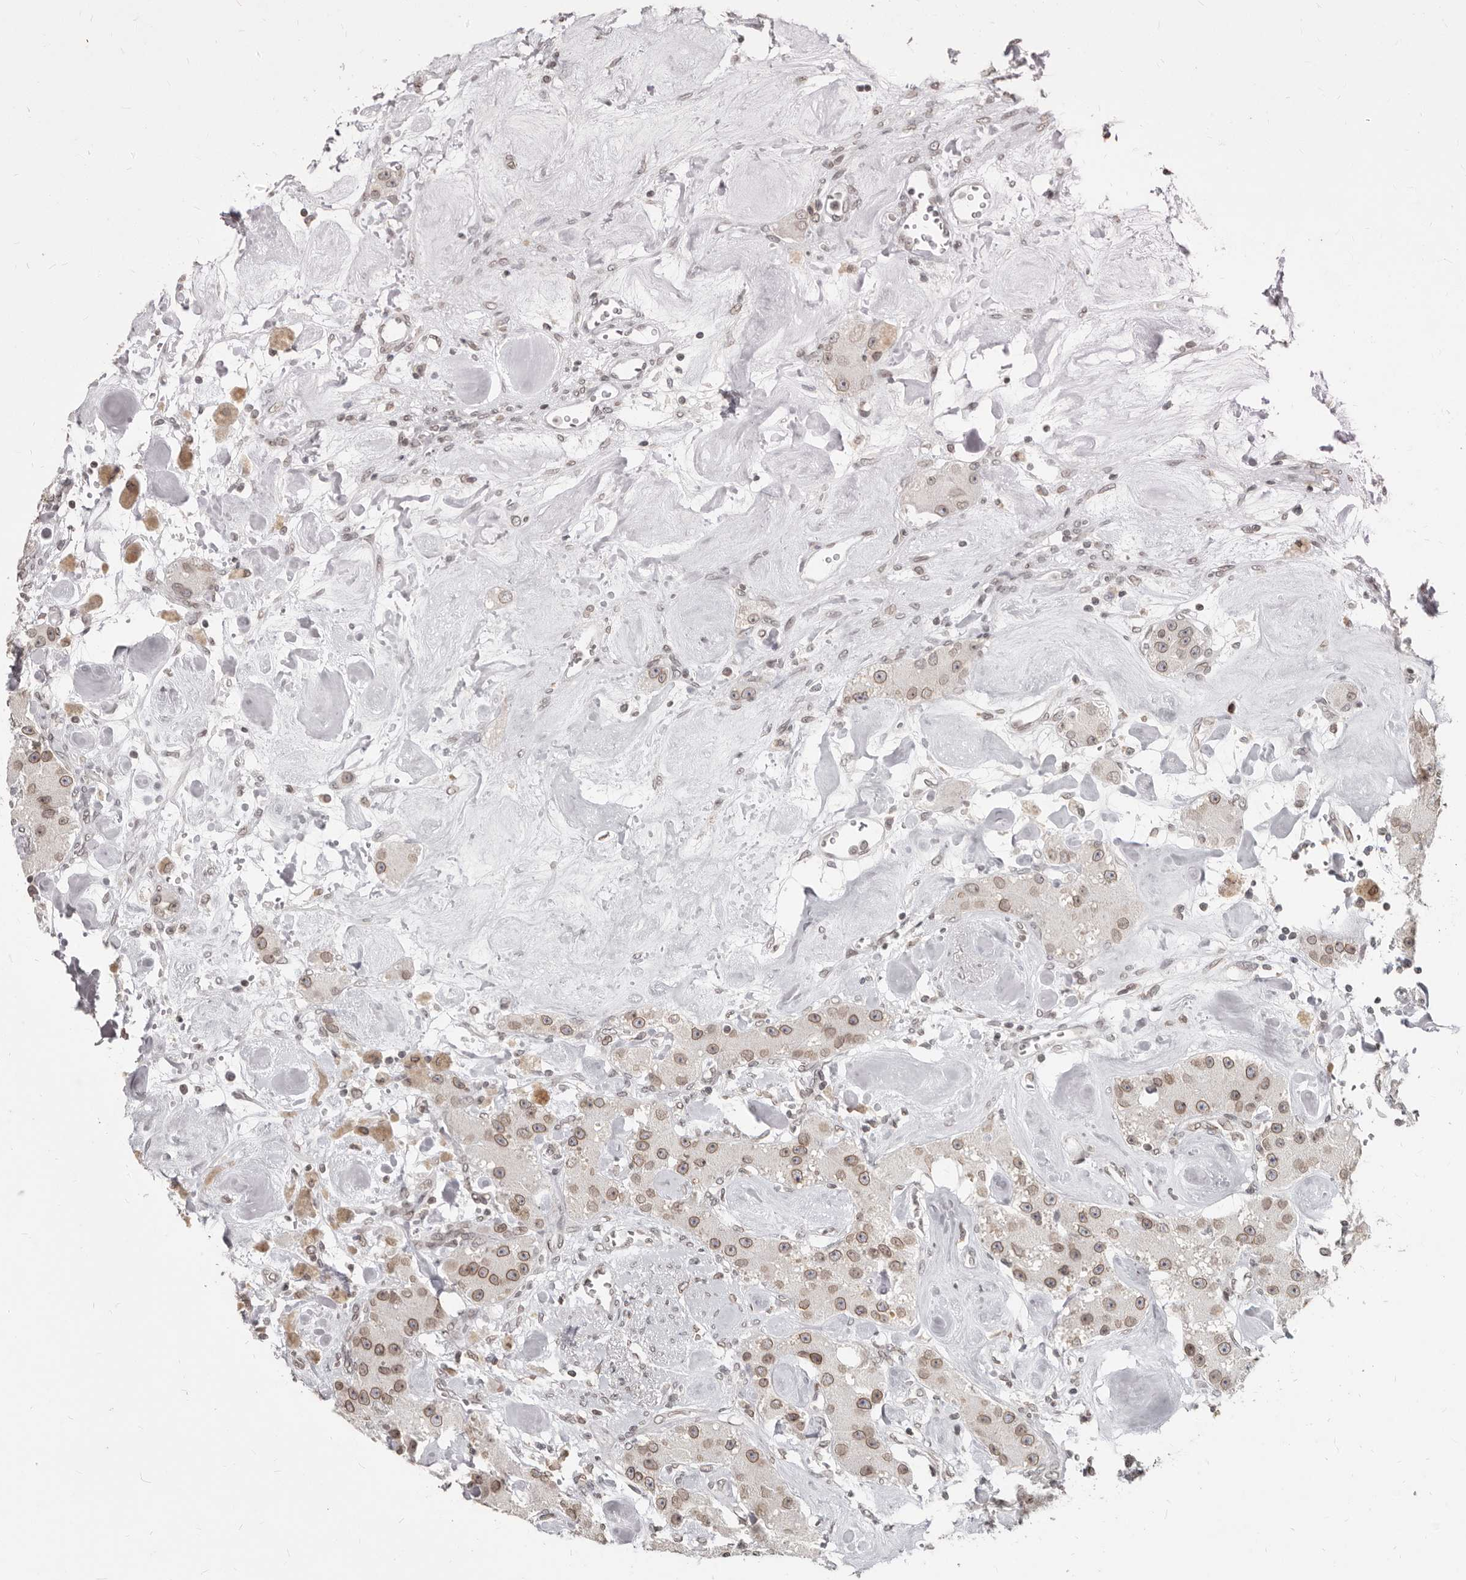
{"staining": {"intensity": "moderate", "quantity": ">75%", "location": "cytoplasmic/membranous,nuclear"}, "tissue": "carcinoid", "cell_type": "Tumor cells", "image_type": "cancer", "snomed": [{"axis": "morphology", "description": "Carcinoid, malignant, NOS"}, {"axis": "topography", "description": "Pancreas"}], "caption": "Immunohistochemical staining of carcinoid displays medium levels of moderate cytoplasmic/membranous and nuclear staining in approximately >75% of tumor cells.", "gene": "NUP153", "patient": {"sex": "male", "age": 41}}